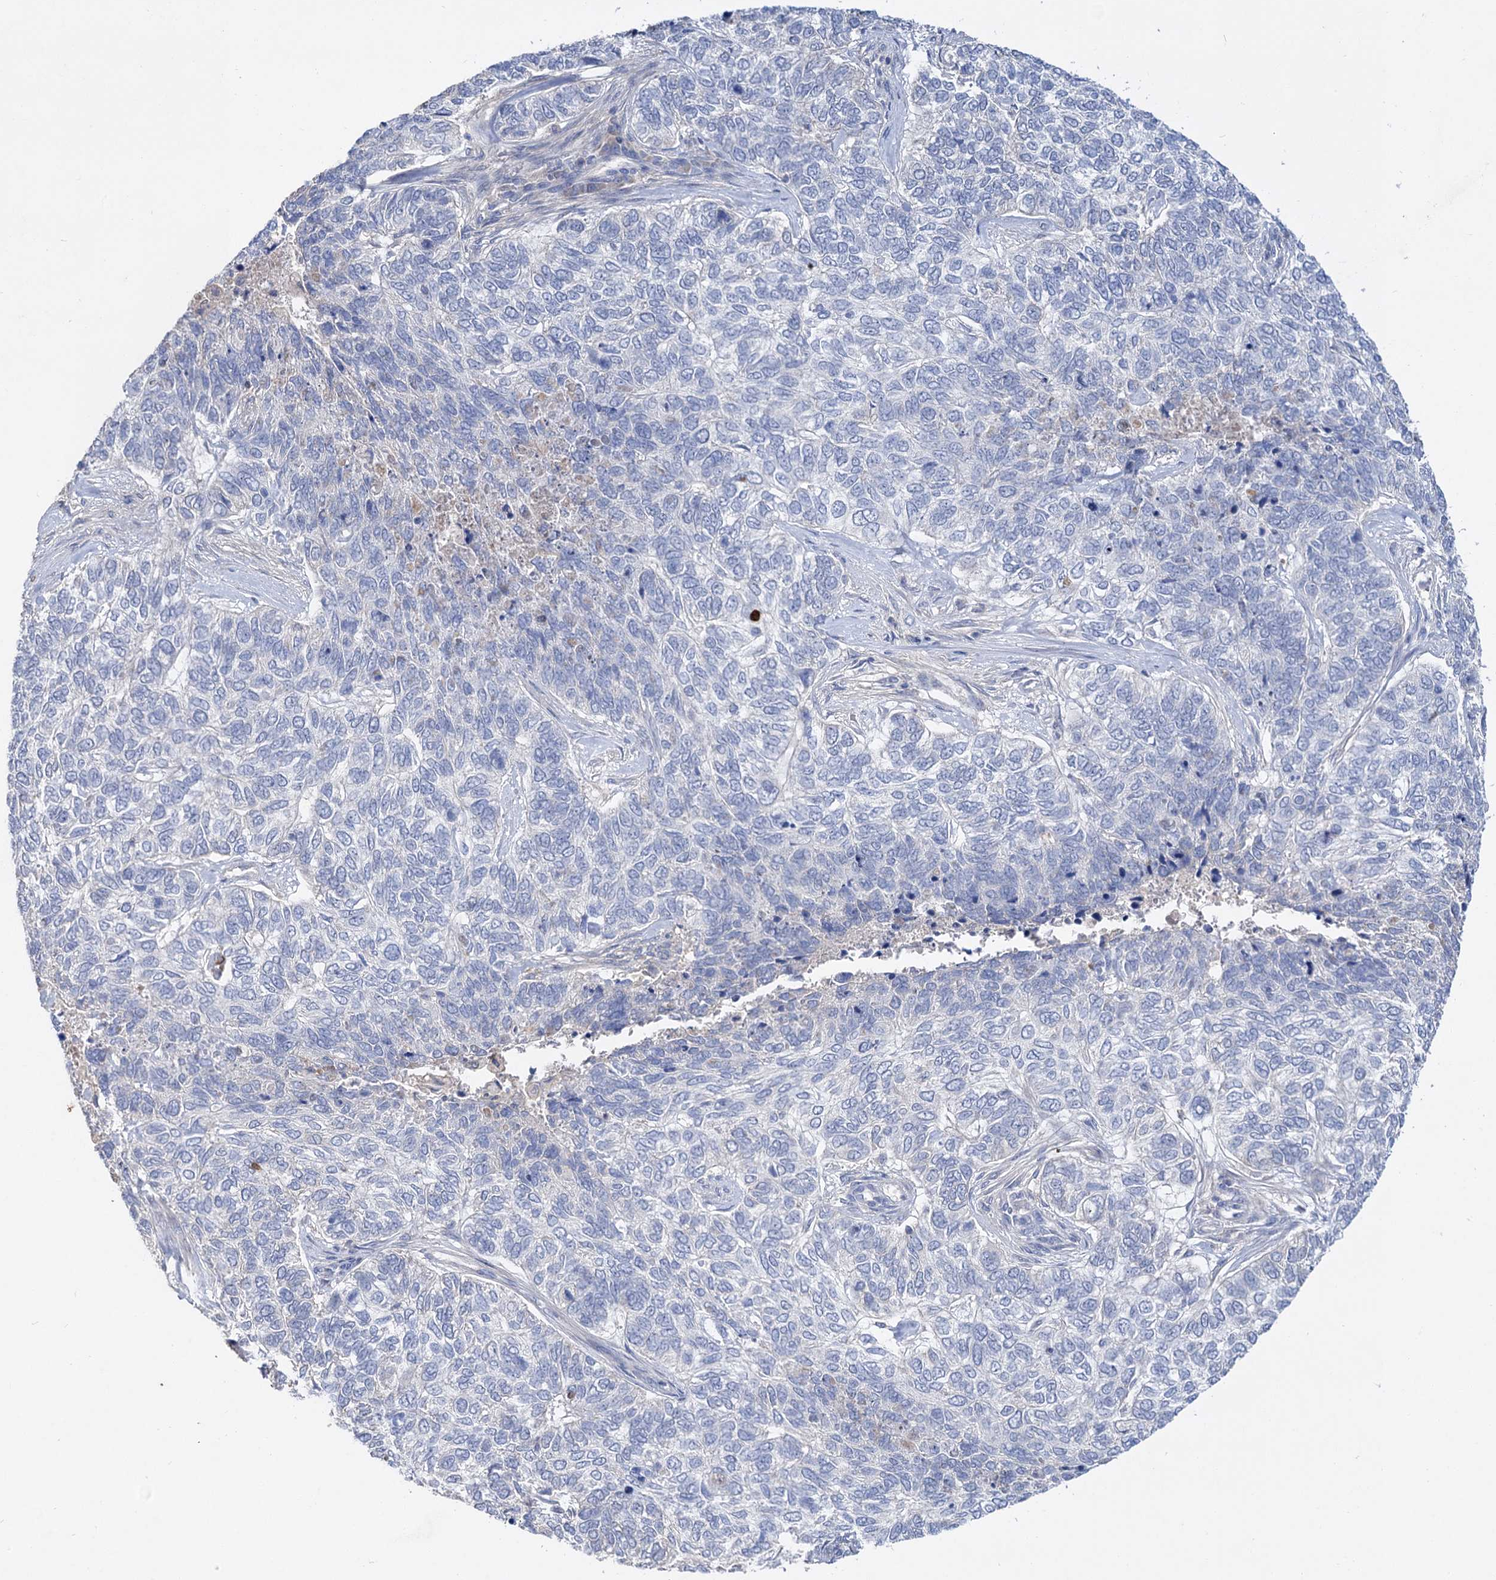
{"staining": {"intensity": "negative", "quantity": "none", "location": "none"}, "tissue": "skin cancer", "cell_type": "Tumor cells", "image_type": "cancer", "snomed": [{"axis": "morphology", "description": "Basal cell carcinoma"}, {"axis": "topography", "description": "Skin"}], "caption": "Human basal cell carcinoma (skin) stained for a protein using IHC exhibits no positivity in tumor cells.", "gene": "ATP4A", "patient": {"sex": "female", "age": 65}}